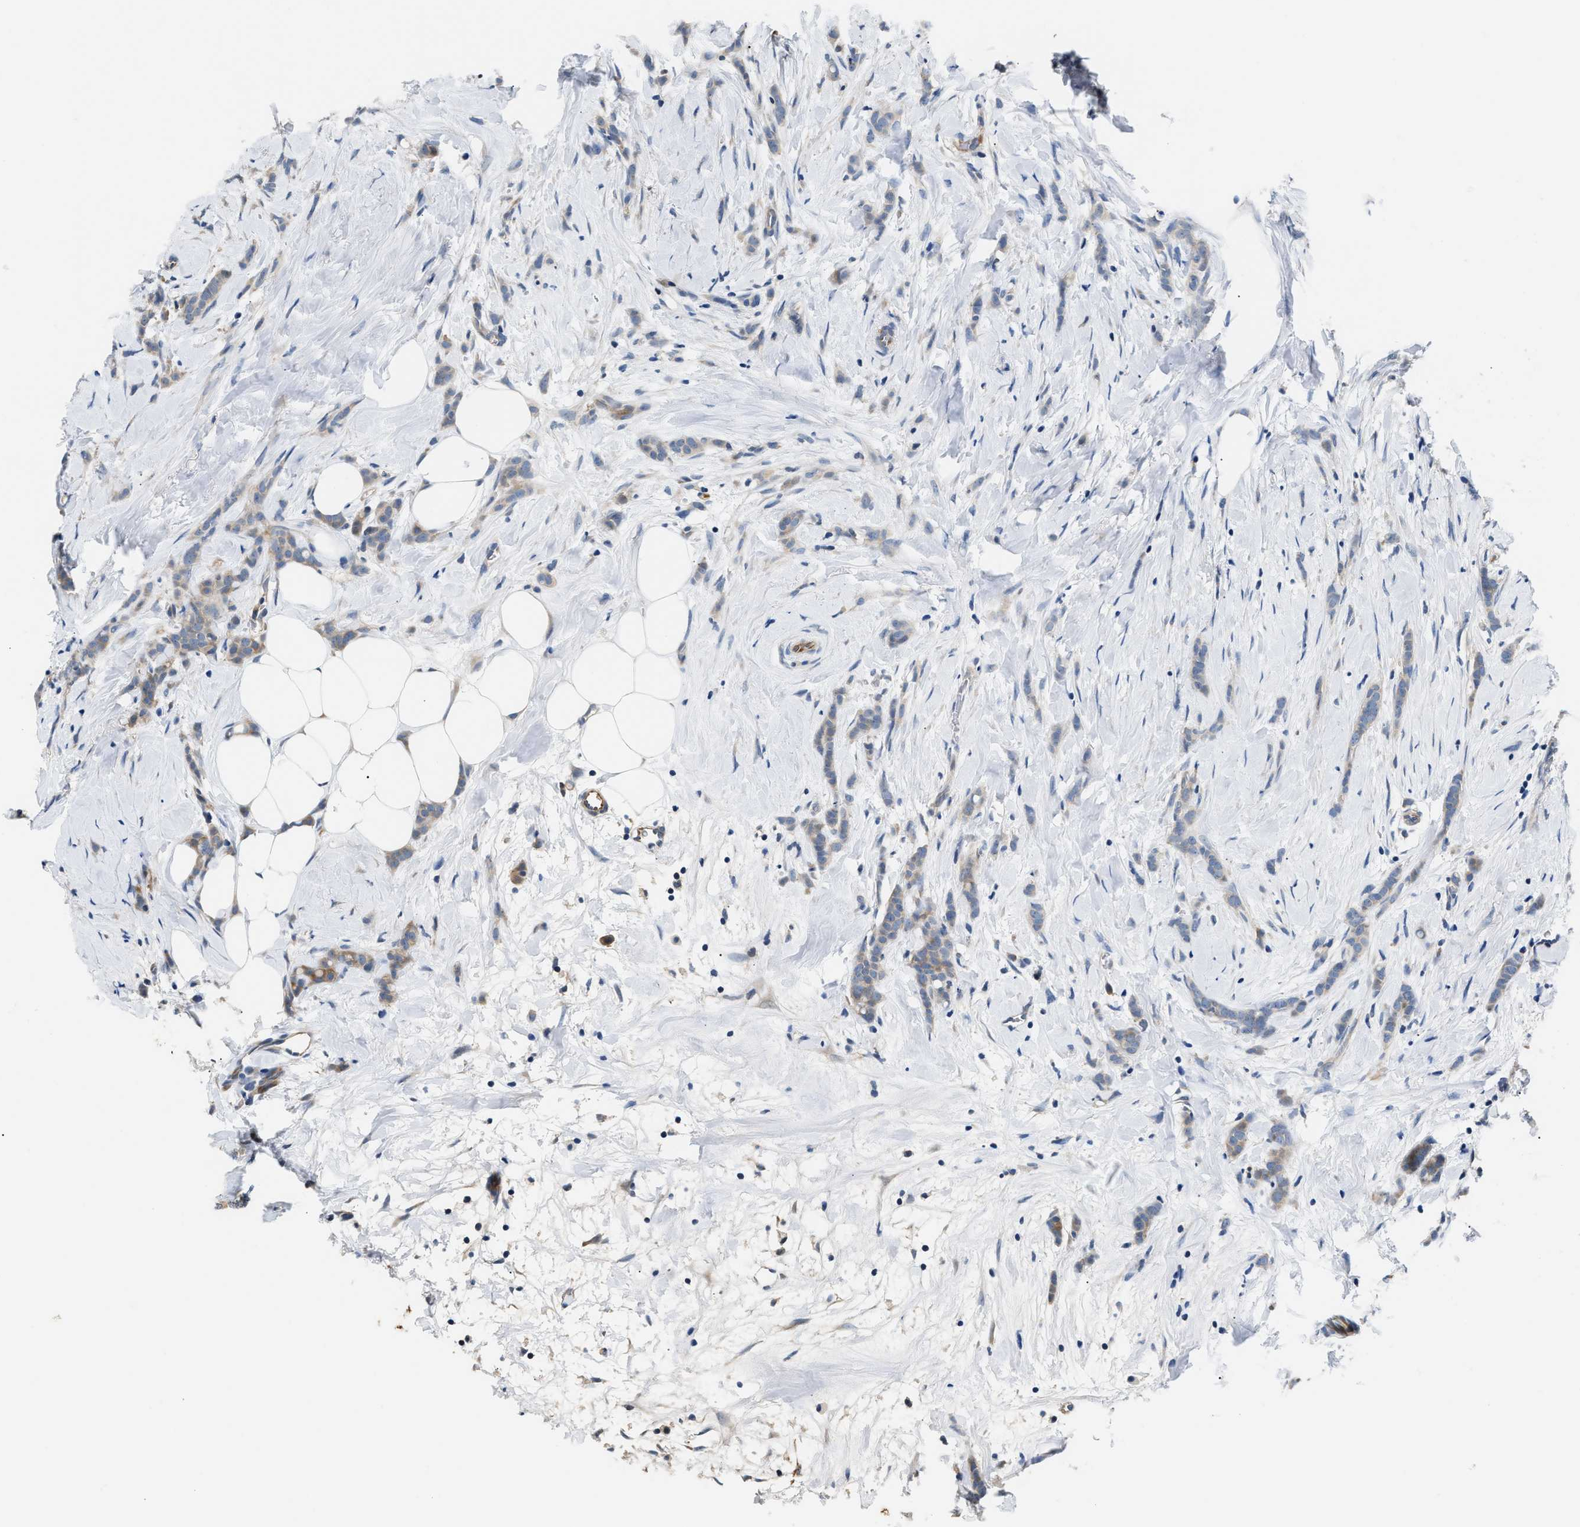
{"staining": {"intensity": "weak", "quantity": "<25%", "location": "cytoplasmic/membranous"}, "tissue": "breast cancer", "cell_type": "Tumor cells", "image_type": "cancer", "snomed": [{"axis": "morphology", "description": "Lobular carcinoma, in situ"}, {"axis": "morphology", "description": "Lobular carcinoma"}, {"axis": "topography", "description": "Breast"}], "caption": "High magnification brightfield microscopy of breast cancer stained with DAB (brown) and counterstained with hematoxylin (blue): tumor cells show no significant positivity. (DAB immunohistochemistry visualized using brightfield microscopy, high magnification).", "gene": "TUT7", "patient": {"sex": "female", "age": 41}}